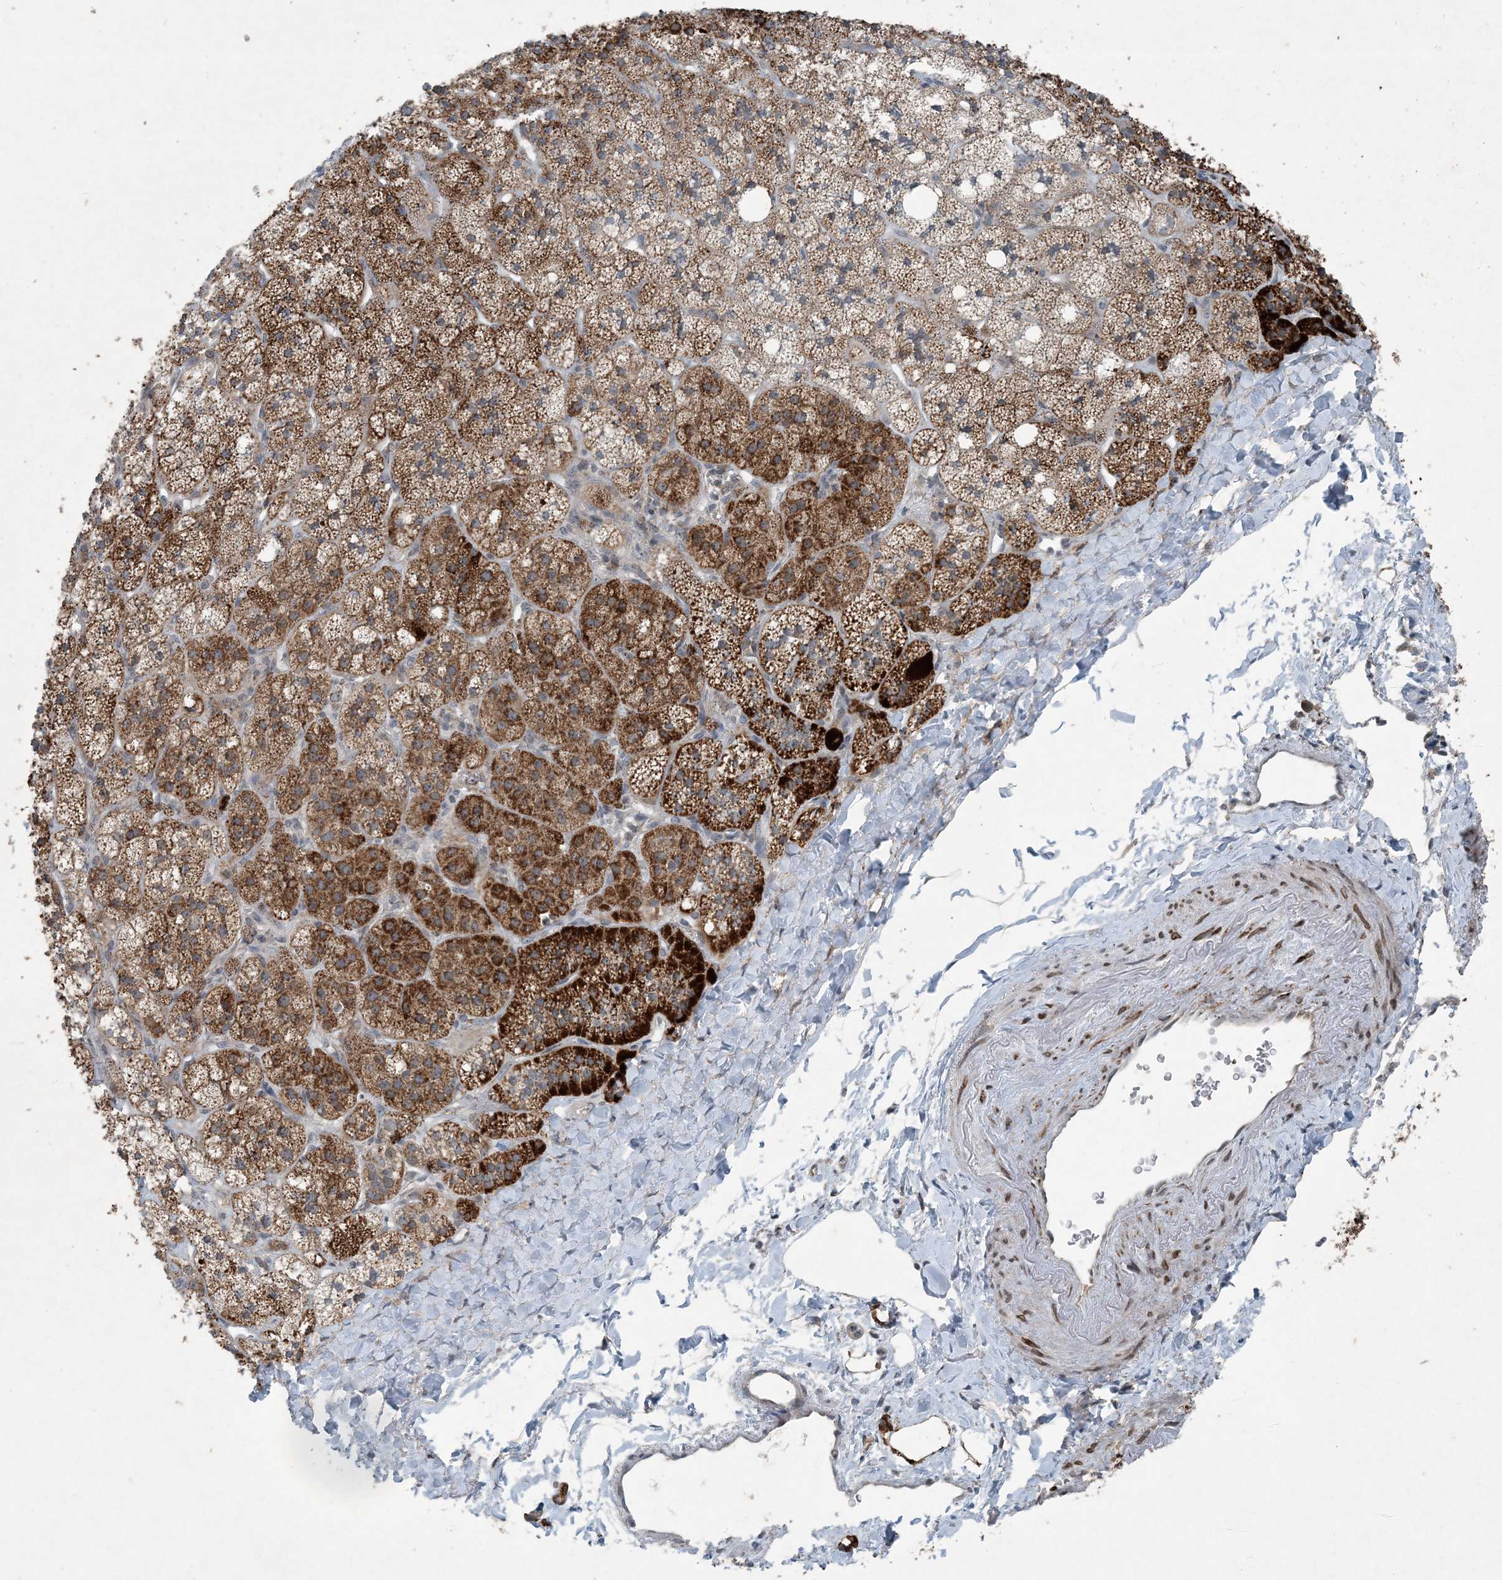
{"staining": {"intensity": "strong", "quantity": "25%-75%", "location": "cytoplasmic/membranous"}, "tissue": "adrenal gland", "cell_type": "Glandular cells", "image_type": "normal", "snomed": [{"axis": "morphology", "description": "Normal tissue, NOS"}, {"axis": "topography", "description": "Adrenal gland"}], "caption": "Protein expression analysis of benign human adrenal gland reveals strong cytoplasmic/membranous positivity in approximately 25%-75% of glandular cells.", "gene": "PC", "patient": {"sex": "male", "age": 61}}